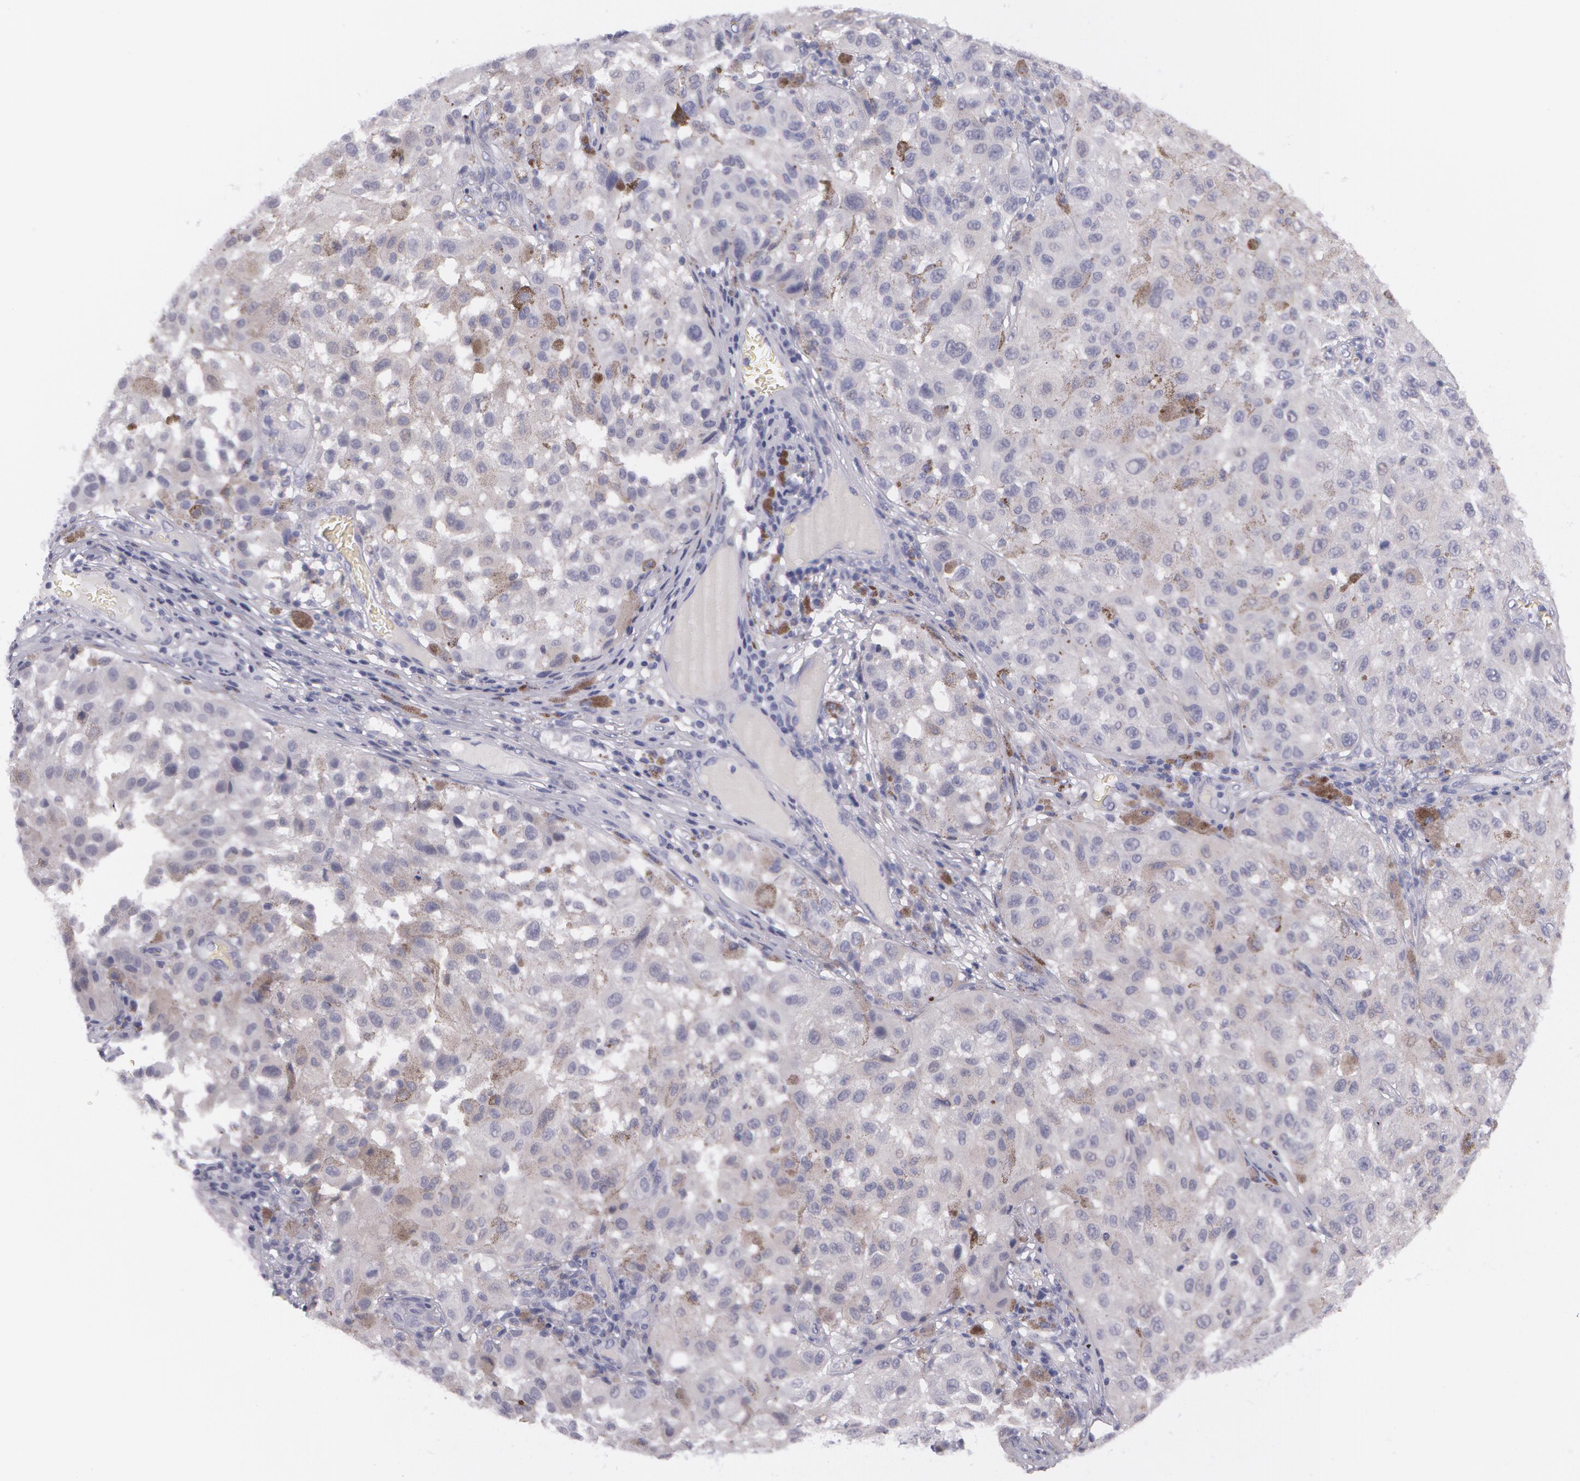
{"staining": {"intensity": "negative", "quantity": "none", "location": "none"}, "tissue": "melanoma", "cell_type": "Tumor cells", "image_type": "cancer", "snomed": [{"axis": "morphology", "description": "Malignant melanoma, NOS"}, {"axis": "topography", "description": "Skin"}], "caption": "This is an immunohistochemistry (IHC) image of human malignant melanoma. There is no expression in tumor cells.", "gene": "AMACR", "patient": {"sex": "female", "age": 64}}